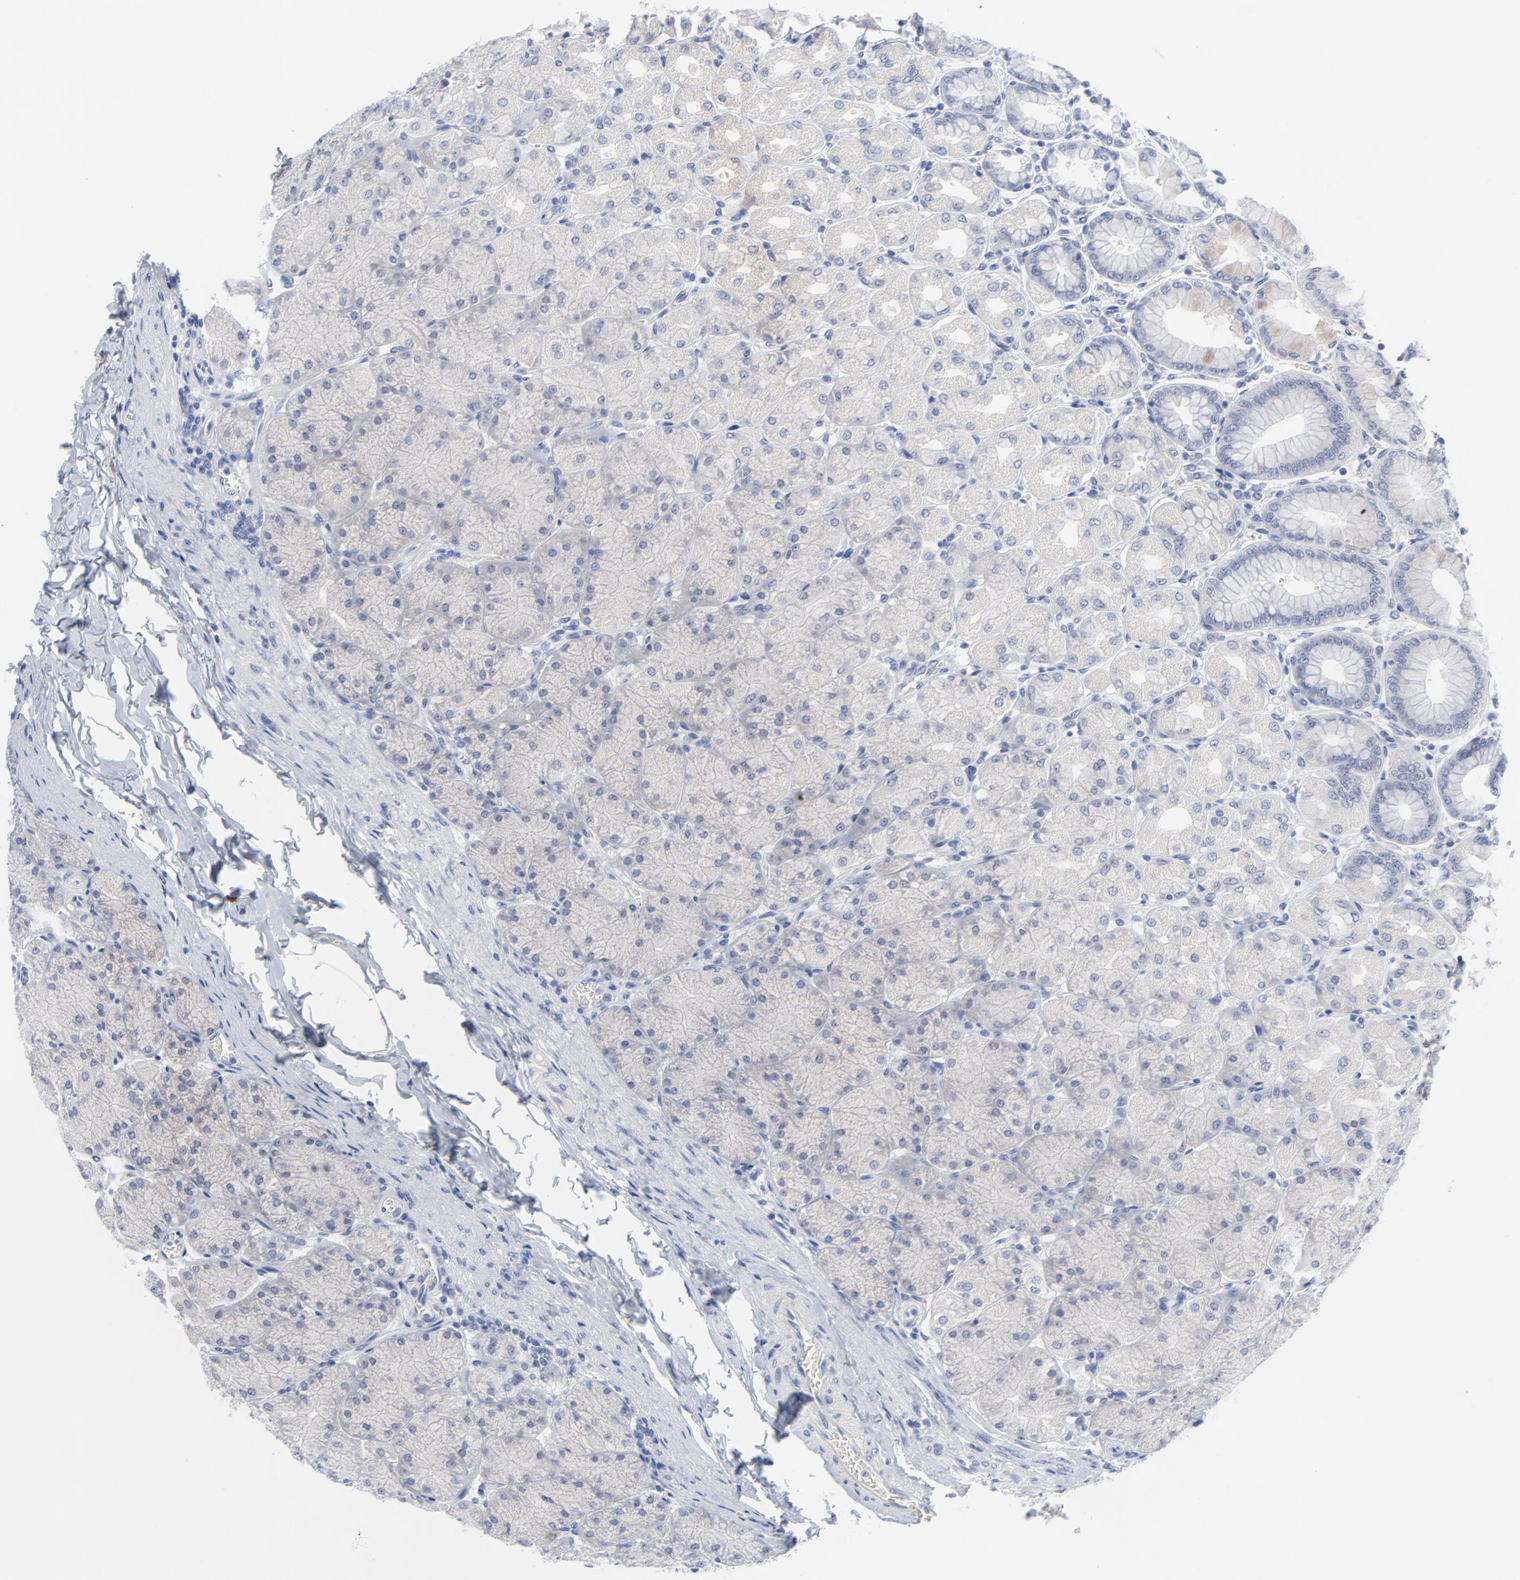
{"staining": {"intensity": "weak", "quantity": "<25%", "location": "cytoplasmic/membranous"}, "tissue": "stomach", "cell_type": "Glandular cells", "image_type": "normal", "snomed": [{"axis": "morphology", "description": "Normal tissue, NOS"}, {"axis": "topography", "description": "Stomach, upper"}], "caption": "The histopathology image exhibits no significant staining in glandular cells of stomach.", "gene": "CLEC4G", "patient": {"sex": "female", "age": 56}}